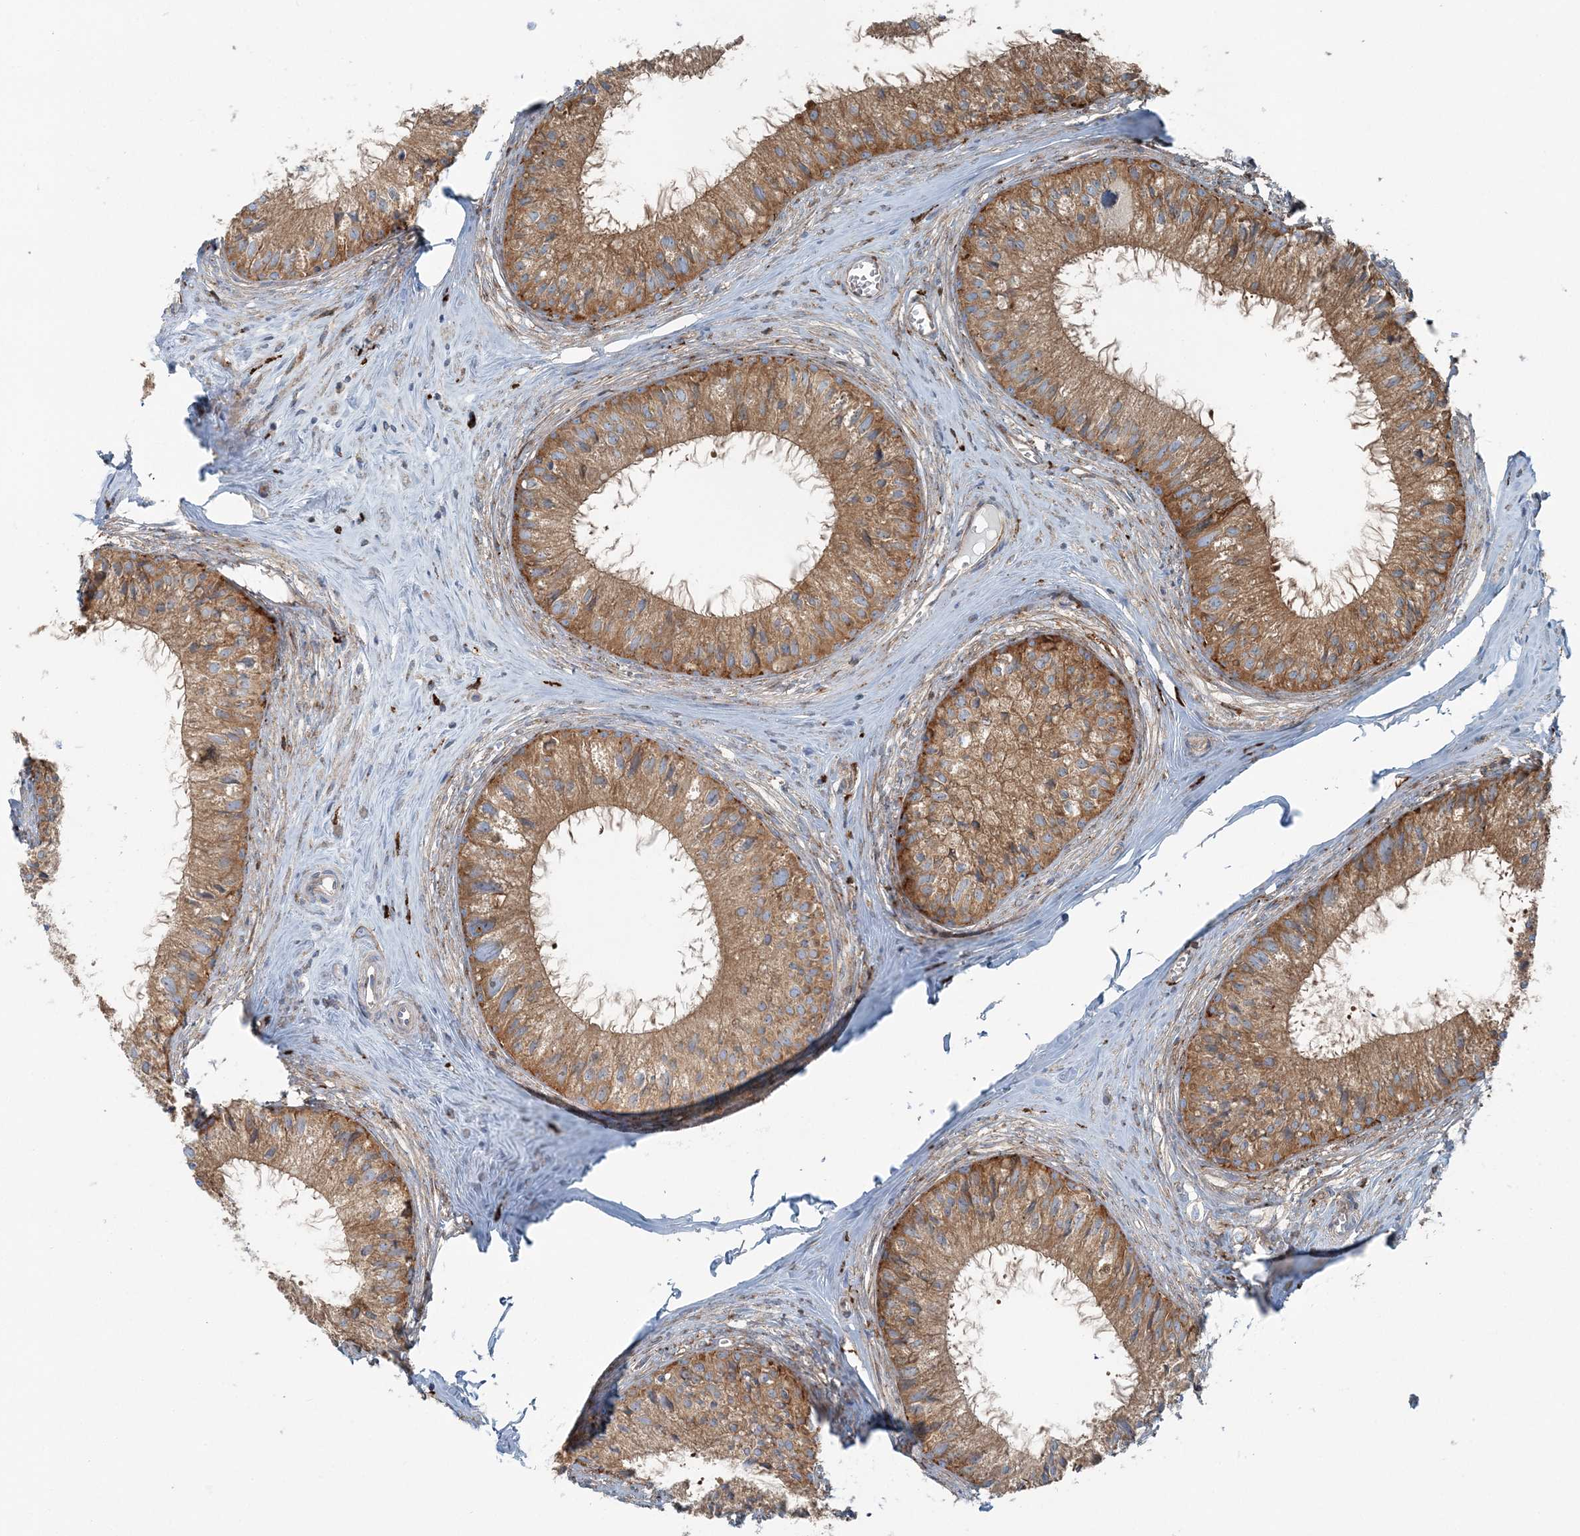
{"staining": {"intensity": "strong", "quantity": ">75%", "location": "cytoplasmic/membranous"}, "tissue": "epididymis", "cell_type": "Glandular cells", "image_type": "normal", "snomed": [{"axis": "morphology", "description": "Normal tissue, NOS"}, {"axis": "topography", "description": "Epididymis"}], "caption": "Protein expression analysis of unremarkable human epididymis reveals strong cytoplasmic/membranous staining in about >75% of glandular cells.", "gene": "SNX2", "patient": {"sex": "male", "age": 36}}